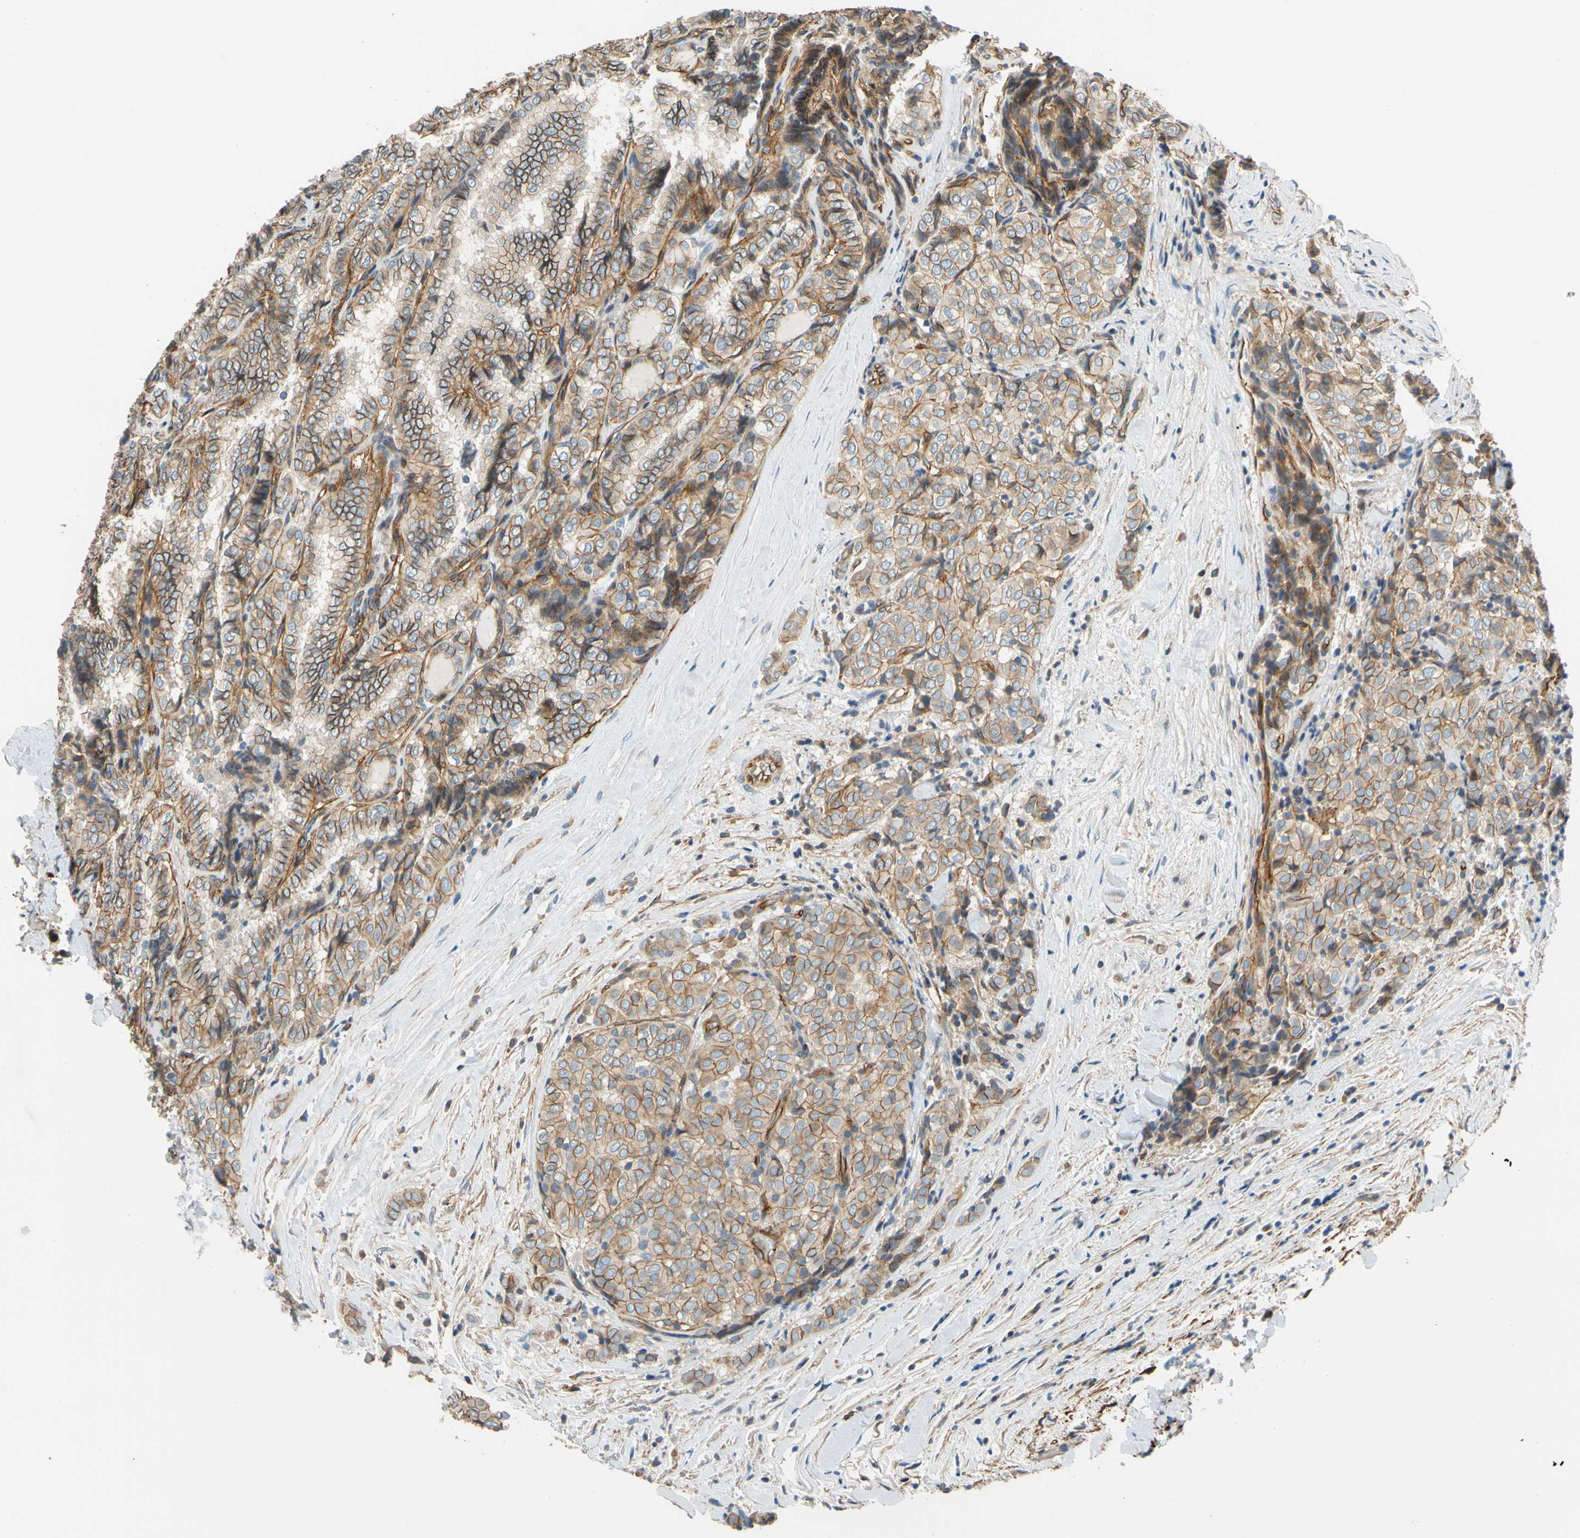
{"staining": {"intensity": "moderate", "quantity": "25%-75%", "location": "cytoplasmic/membranous"}, "tissue": "thyroid cancer", "cell_type": "Tumor cells", "image_type": "cancer", "snomed": [{"axis": "morphology", "description": "Normal tissue, NOS"}, {"axis": "morphology", "description": "Papillary adenocarcinoma, NOS"}, {"axis": "topography", "description": "Thyroid gland"}], "caption": "Tumor cells show medium levels of moderate cytoplasmic/membranous positivity in about 25%-75% of cells in thyroid cancer. (Brightfield microscopy of DAB IHC at high magnification).", "gene": "SPTAN1", "patient": {"sex": "female", "age": 30}}